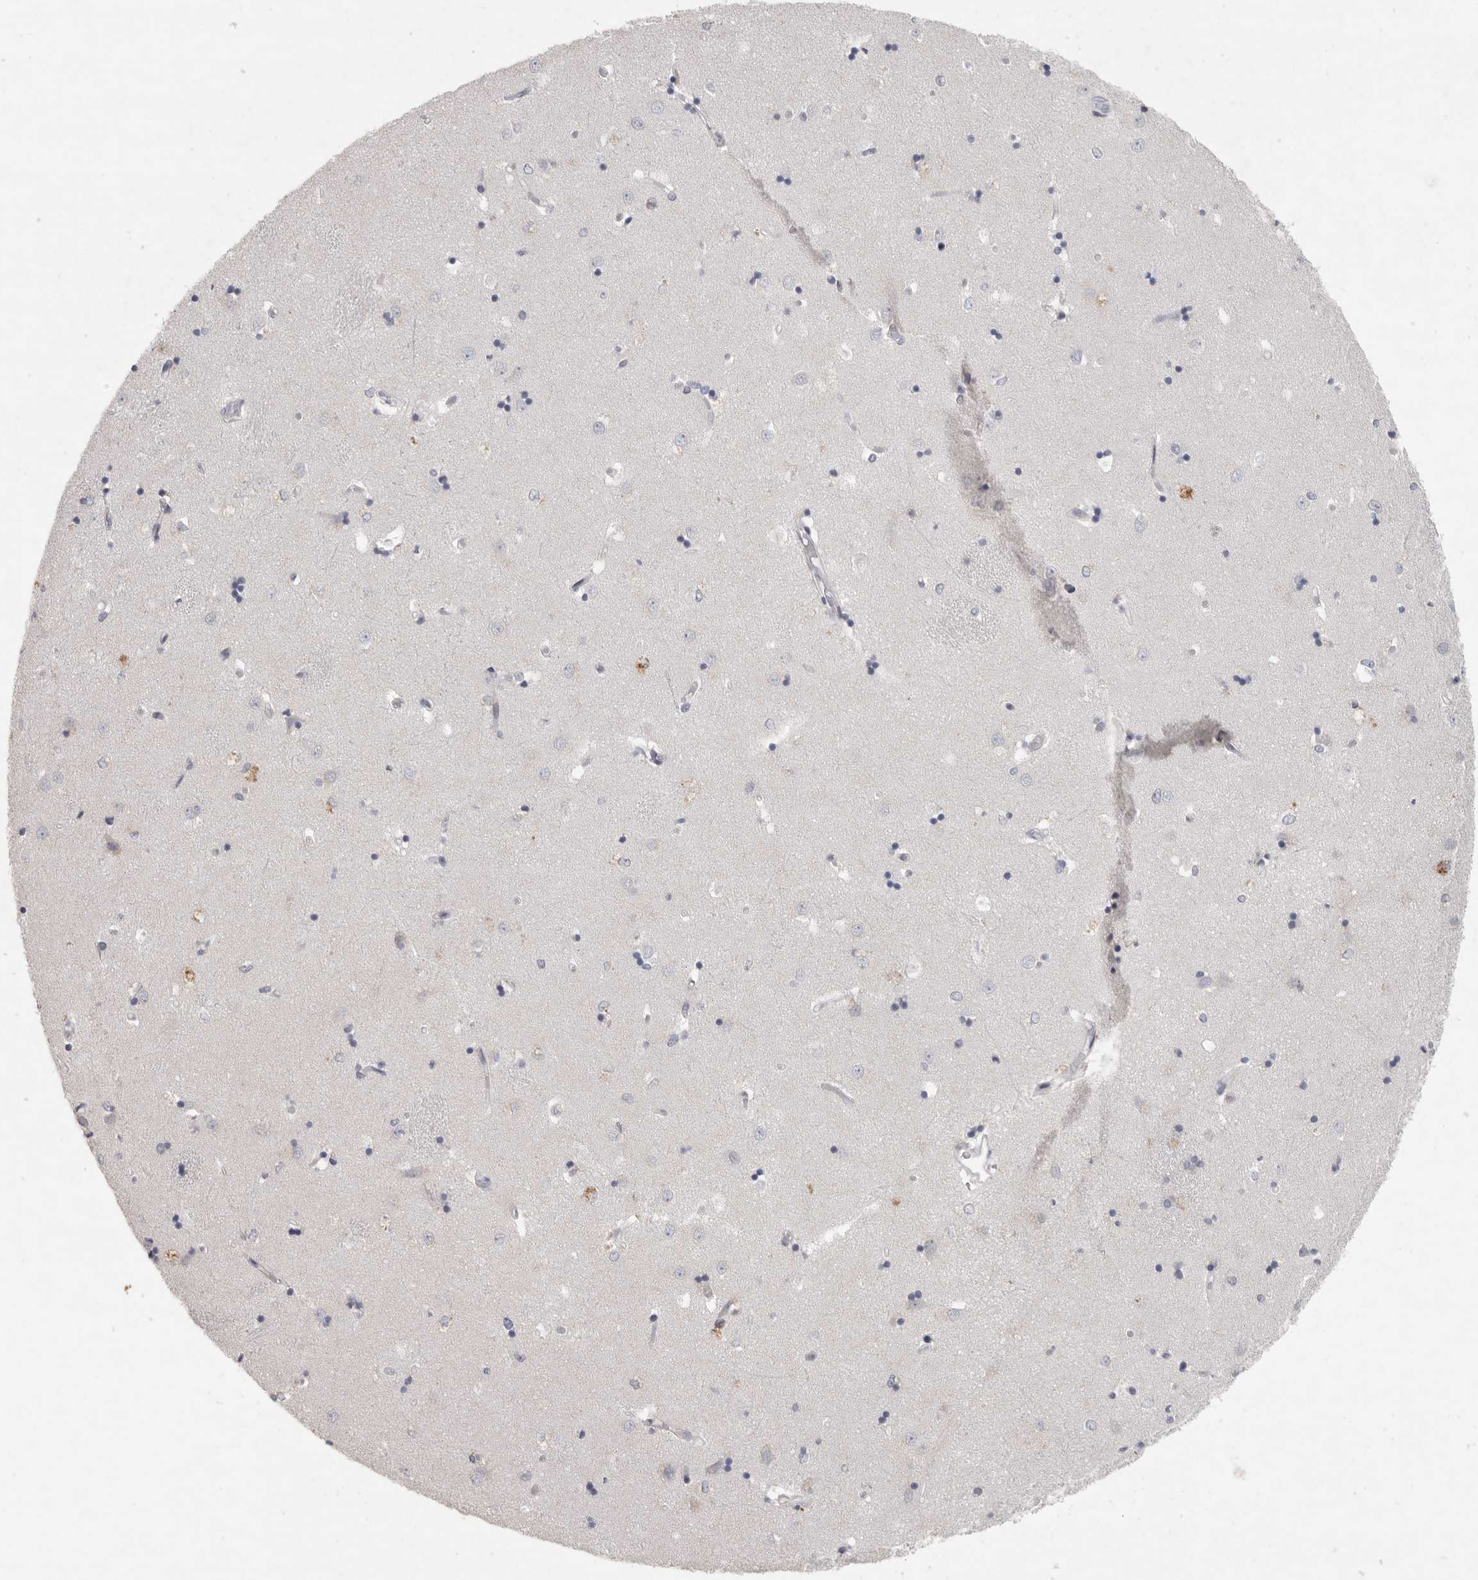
{"staining": {"intensity": "negative", "quantity": "none", "location": "none"}, "tissue": "caudate", "cell_type": "Glial cells", "image_type": "normal", "snomed": [{"axis": "morphology", "description": "Normal tissue, NOS"}, {"axis": "topography", "description": "Lateral ventricle wall"}], "caption": "High magnification brightfield microscopy of benign caudate stained with DAB (3,3'-diaminobenzidine) (brown) and counterstained with hematoxylin (blue): glial cells show no significant staining. (Stains: DAB IHC with hematoxylin counter stain, Microscopy: brightfield microscopy at high magnification).", "gene": "TMEM69", "patient": {"sex": "male", "age": 45}}